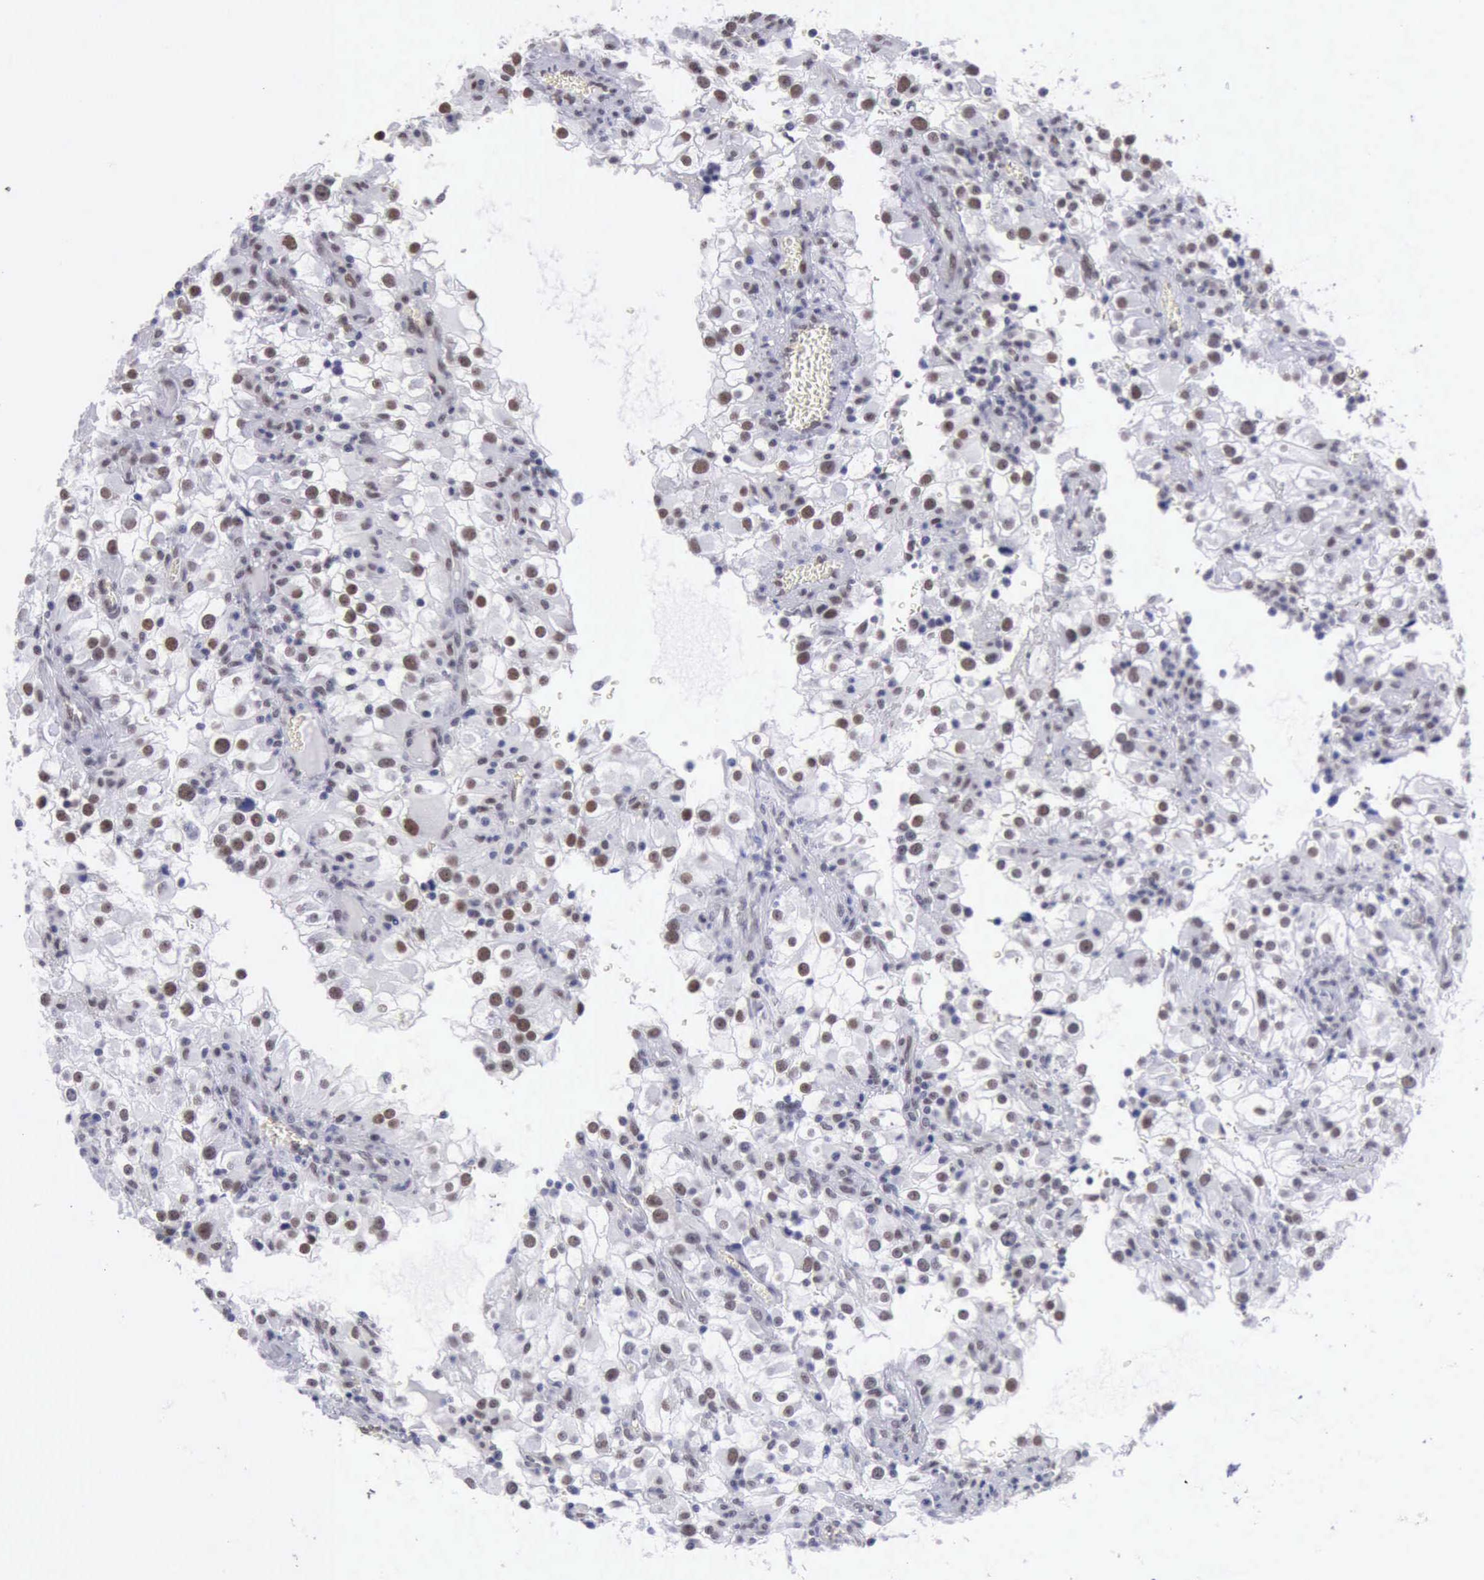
{"staining": {"intensity": "weak", "quantity": "<25%", "location": "nuclear"}, "tissue": "renal cancer", "cell_type": "Tumor cells", "image_type": "cancer", "snomed": [{"axis": "morphology", "description": "Adenocarcinoma, NOS"}, {"axis": "topography", "description": "Kidney"}], "caption": "Tumor cells are negative for protein expression in human renal cancer.", "gene": "ERCC4", "patient": {"sex": "female", "age": 52}}